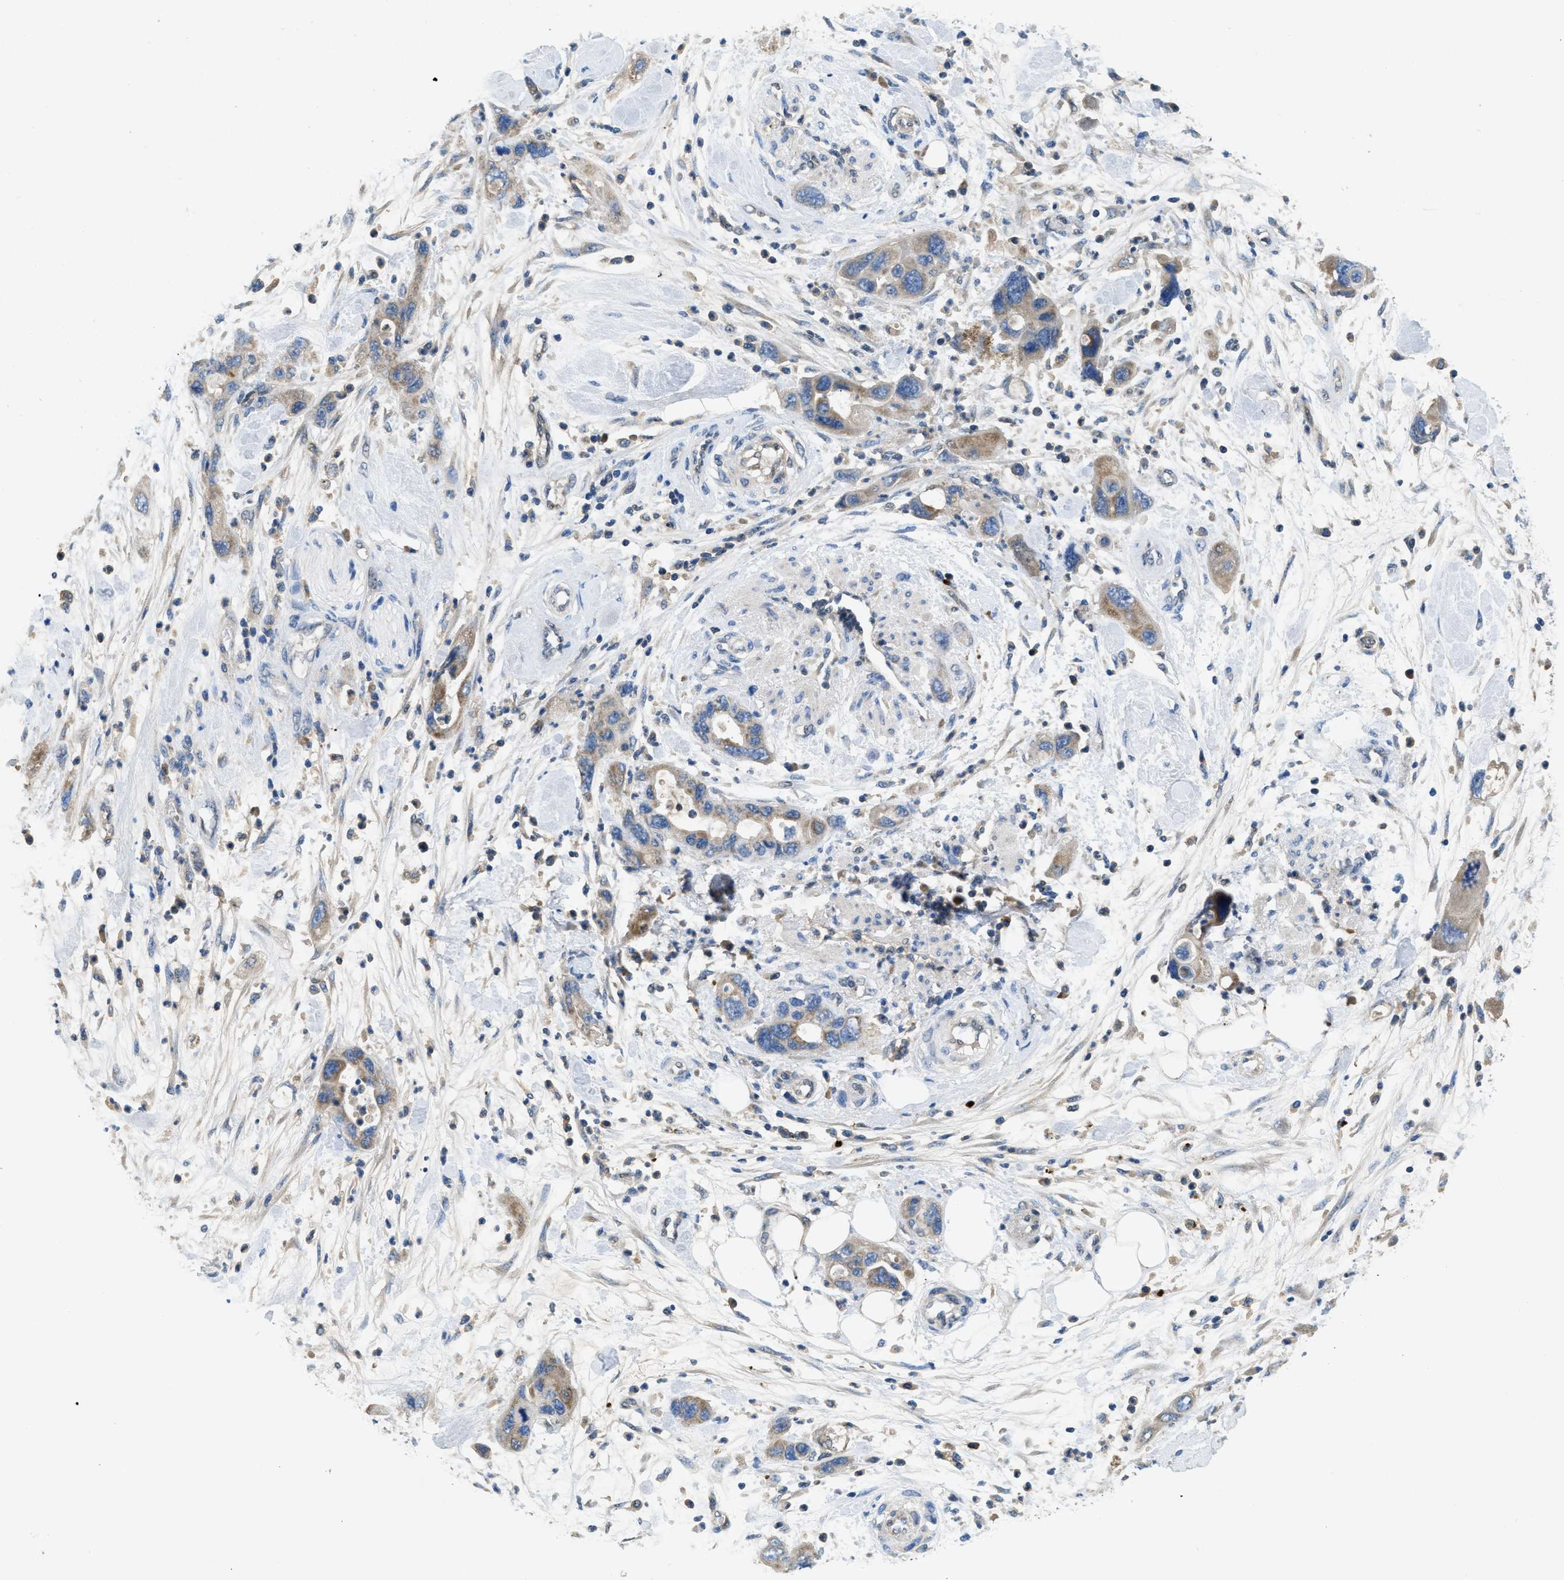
{"staining": {"intensity": "weak", "quantity": ">75%", "location": "cytoplasmic/membranous"}, "tissue": "pancreatic cancer", "cell_type": "Tumor cells", "image_type": "cancer", "snomed": [{"axis": "morphology", "description": "Normal tissue, NOS"}, {"axis": "morphology", "description": "Adenocarcinoma, NOS"}, {"axis": "topography", "description": "Pancreas"}], "caption": "Pancreatic cancer stained with immunohistochemistry (IHC) shows weak cytoplasmic/membranous positivity in about >75% of tumor cells.", "gene": "PNKD", "patient": {"sex": "female", "age": 71}}